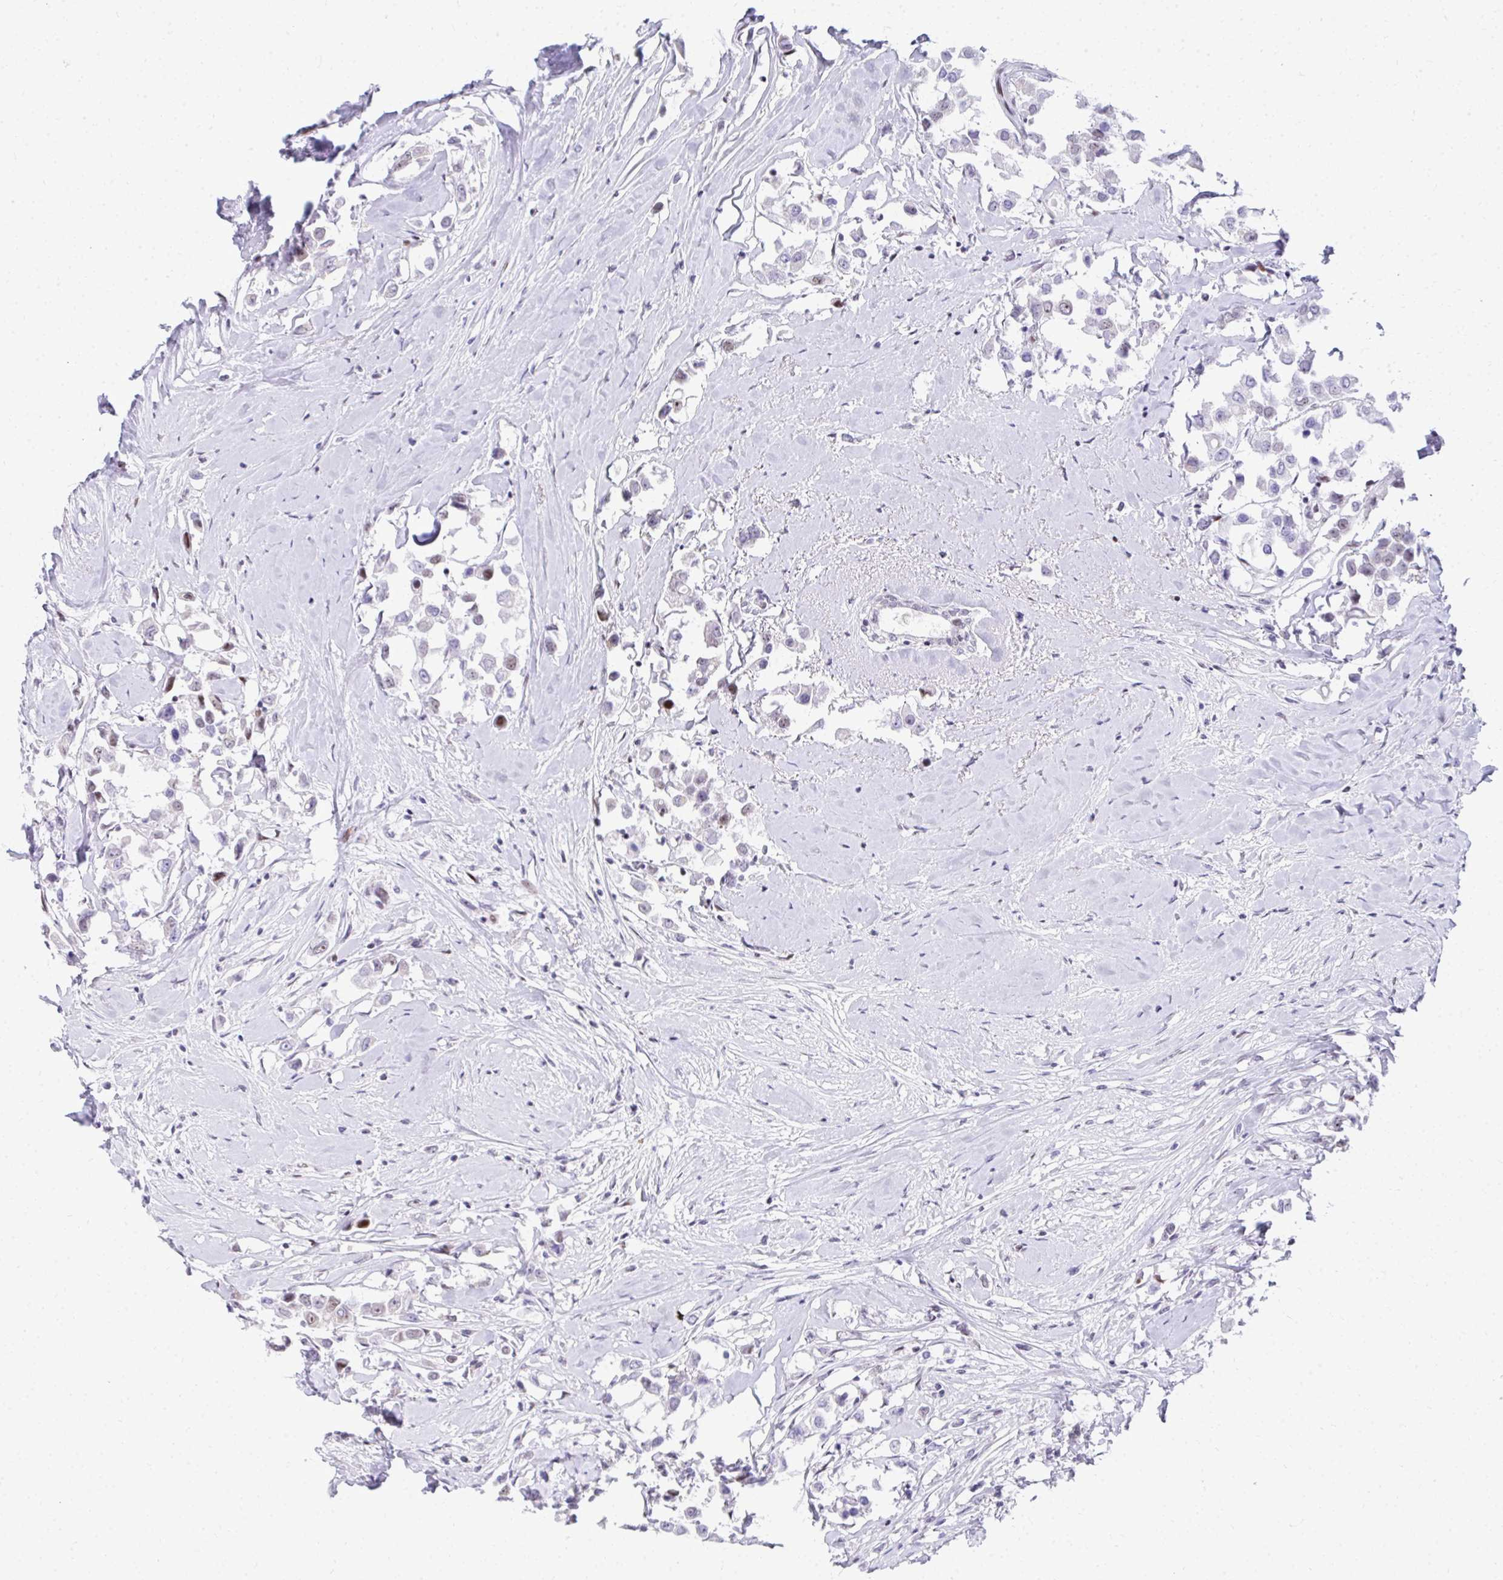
{"staining": {"intensity": "weak", "quantity": "<25%", "location": "nuclear"}, "tissue": "breast cancer", "cell_type": "Tumor cells", "image_type": "cancer", "snomed": [{"axis": "morphology", "description": "Duct carcinoma"}, {"axis": "topography", "description": "Breast"}], "caption": "Immunohistochemistry image of human breast invasive ductal carcinoma stained for a protein (brown), which exhibits no positivity in tumor cells.", "gene": "GLDN", "patient": {"sex": "female", "age": 61}}